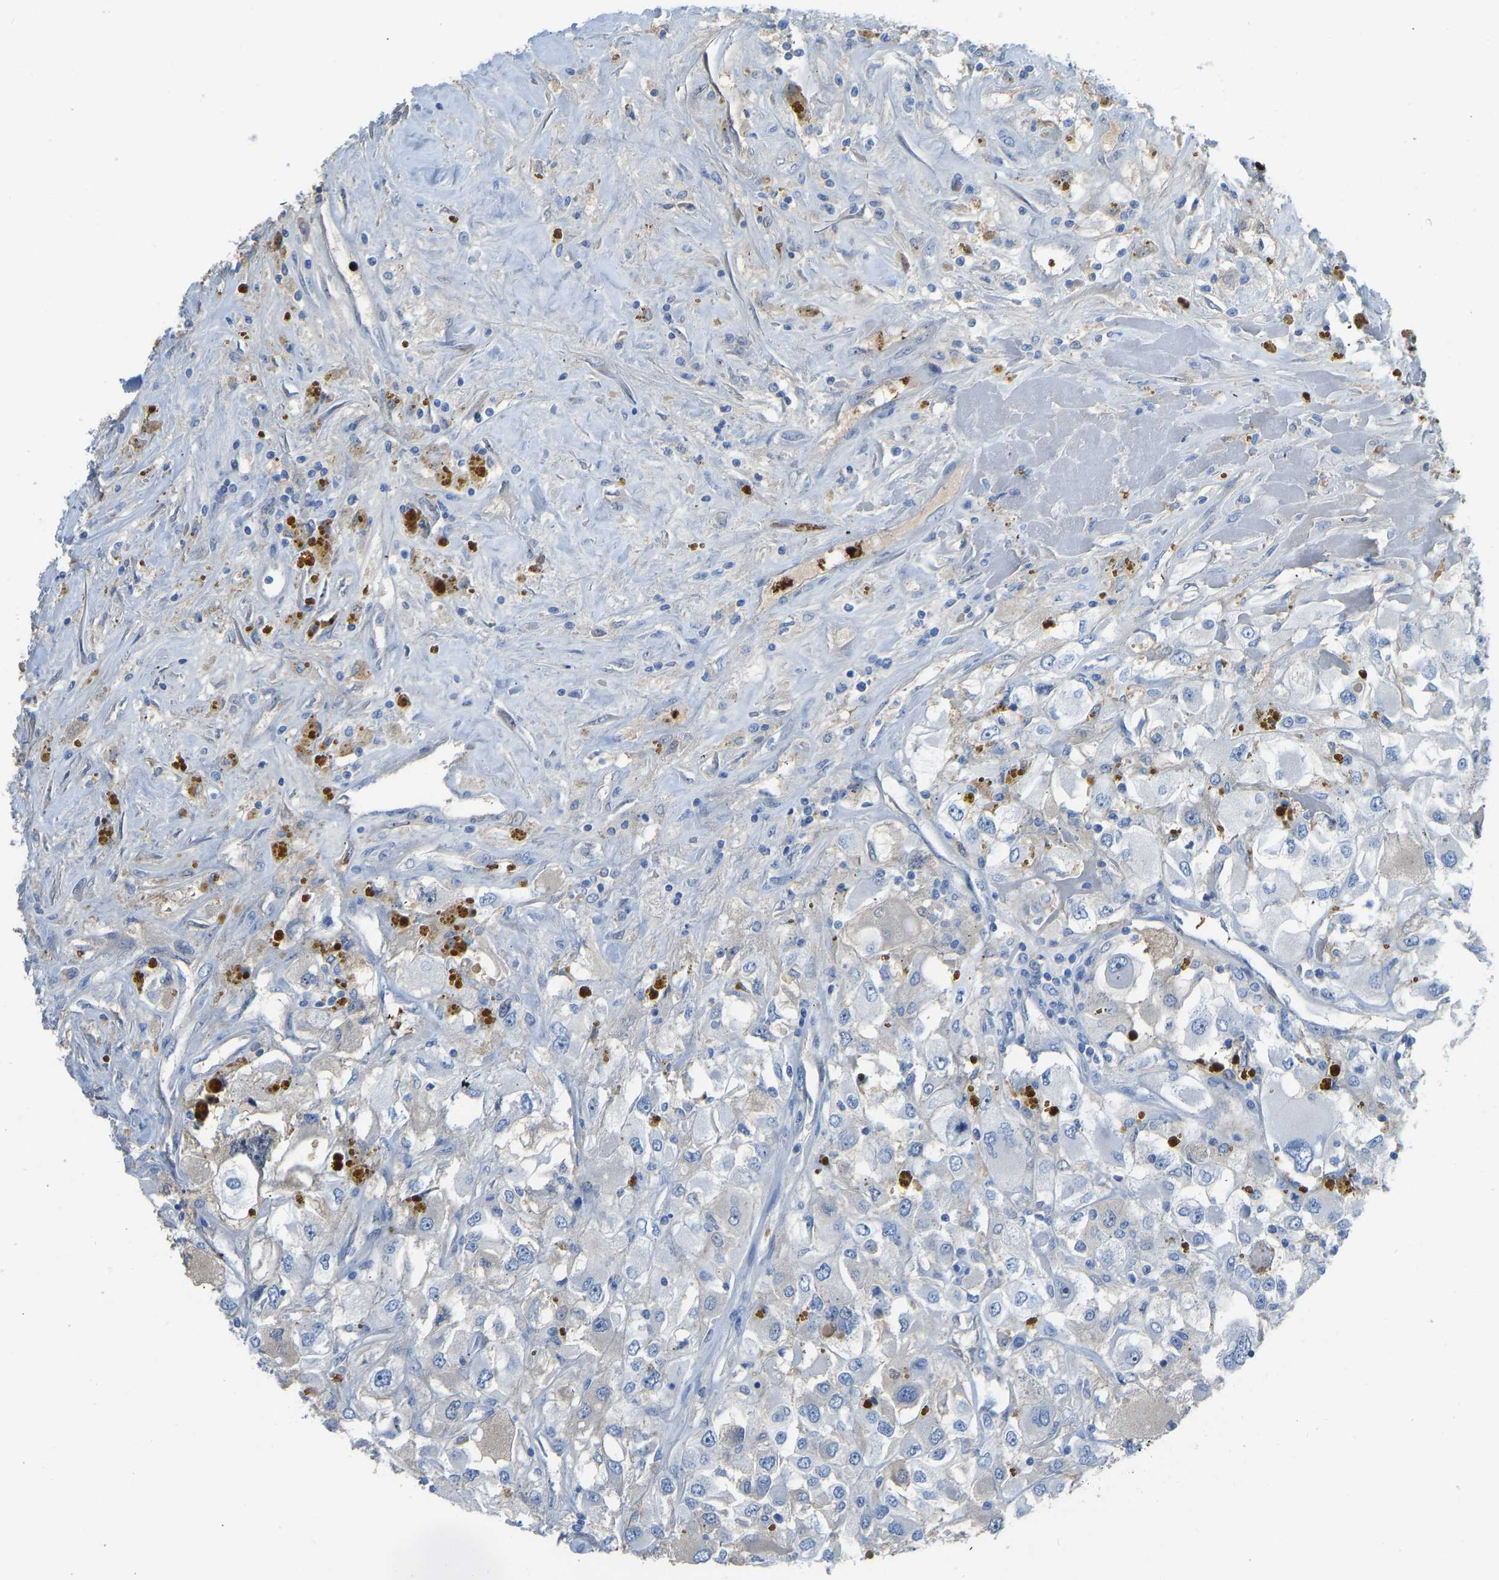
{"staining": {"intensity": "negative", "quantity": "none", "location": "none"}, "tissue": "renal cancer", "cell_type": "Tumor cells", "image_type": "cancer", "snomed": [{"axis": "morphology", "description": "Adenocarcinoma, NOS"}, {"axis": "topography", "description": "Kidney"}], "caption": "Tumor cells show no significant protein expression in renal adenocarcinoma.", "gene": "PIGS", "patient": {"sex": "female", "age": 52}}